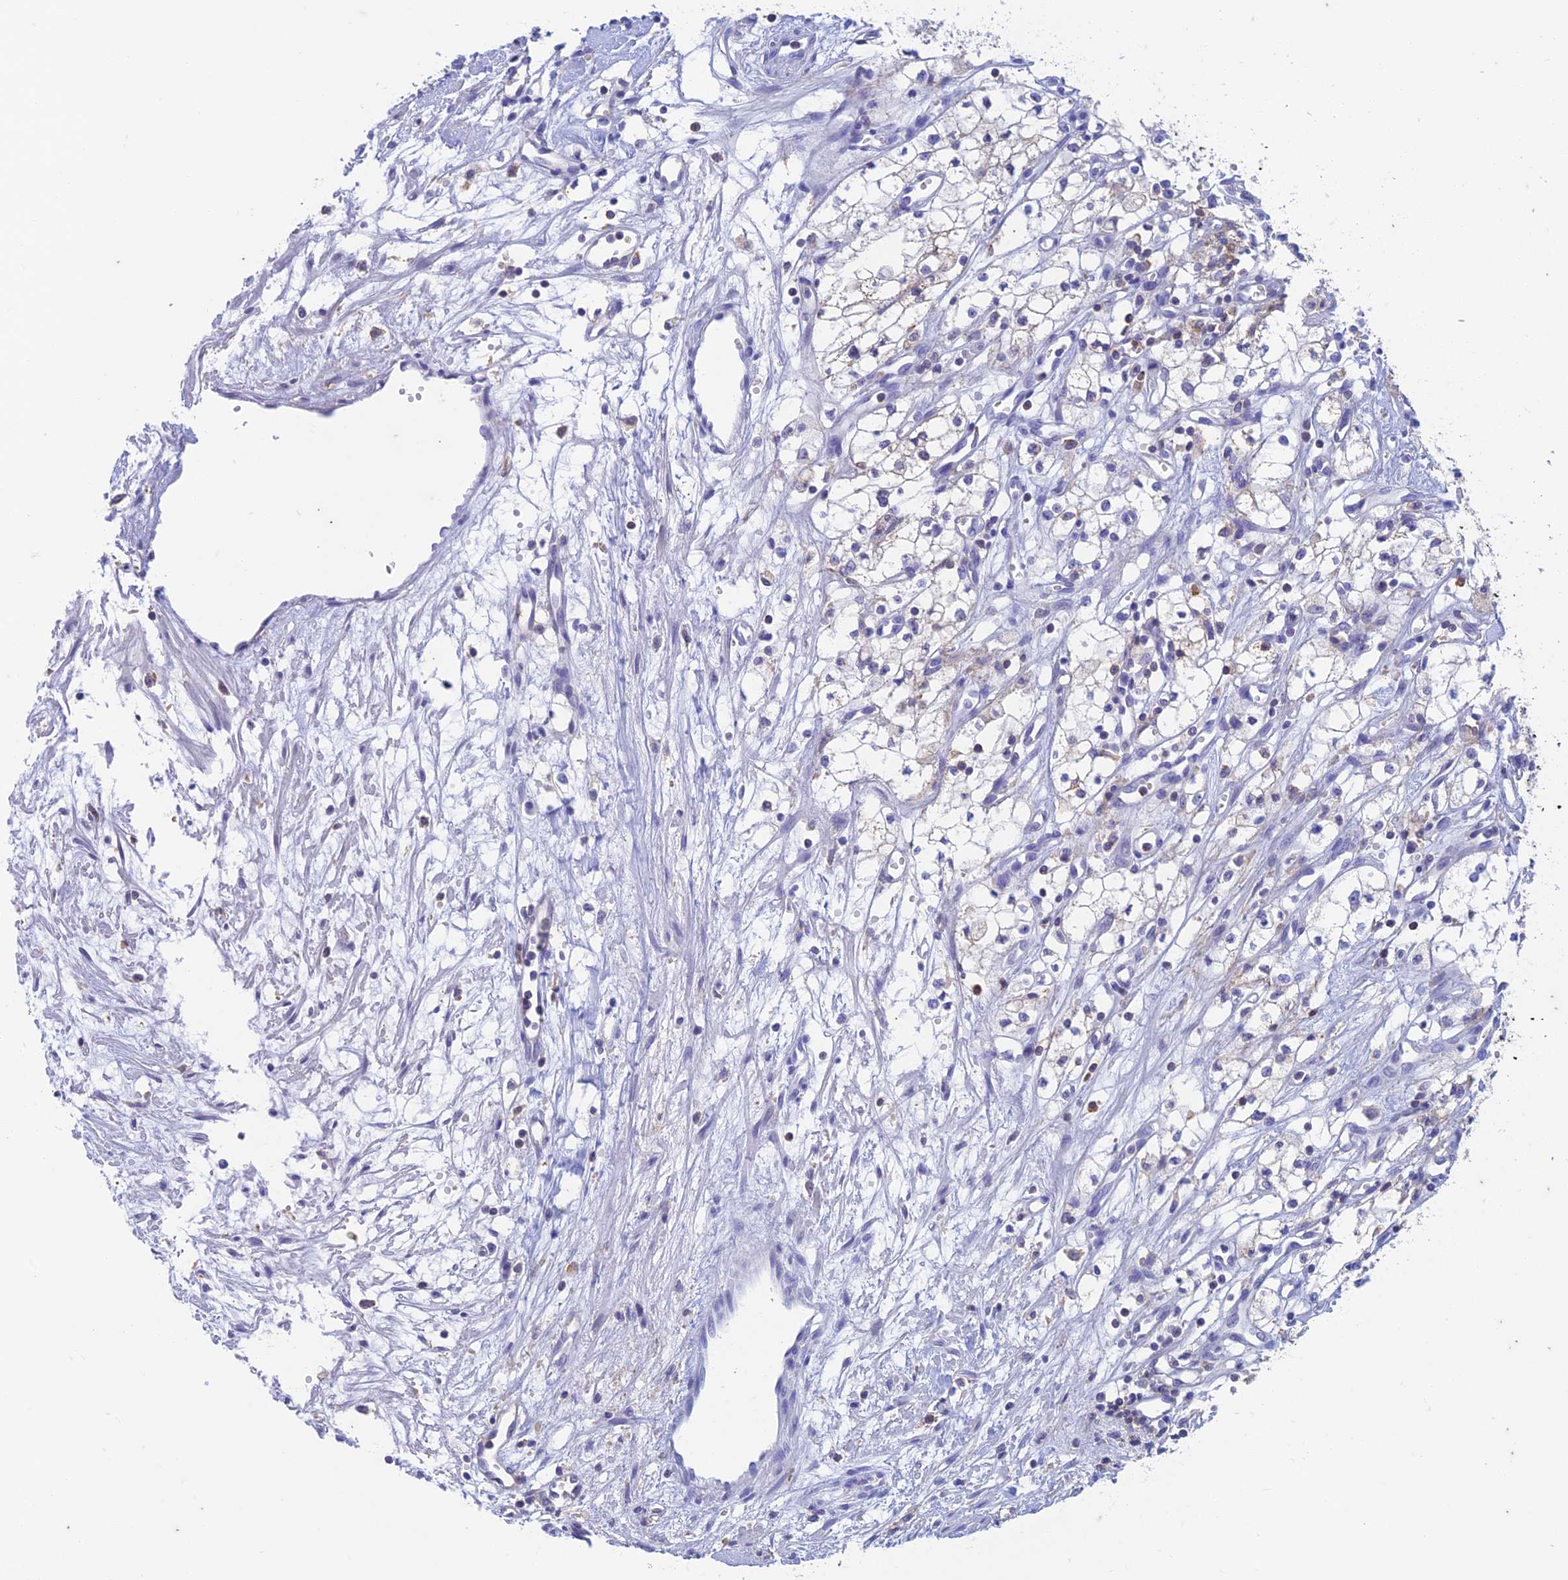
{"staining": {"intensity": "negative", "quantity": "none", "location": "none"}, "tissue": "renal cancer", "cell_type": "Tumor cells", "image_type": "cancer", "snomed": [{"axis": "morphology", "description": "Adenocarcinoma, NOS"}, {"axis": "topography", "description": "Kidney"}], "caption": "Tumor cells show no significant protein staining in renal cancer (adenocarcinoma).", "gene": "FGF7", "patient": {"sex": "male", "age": 59}}